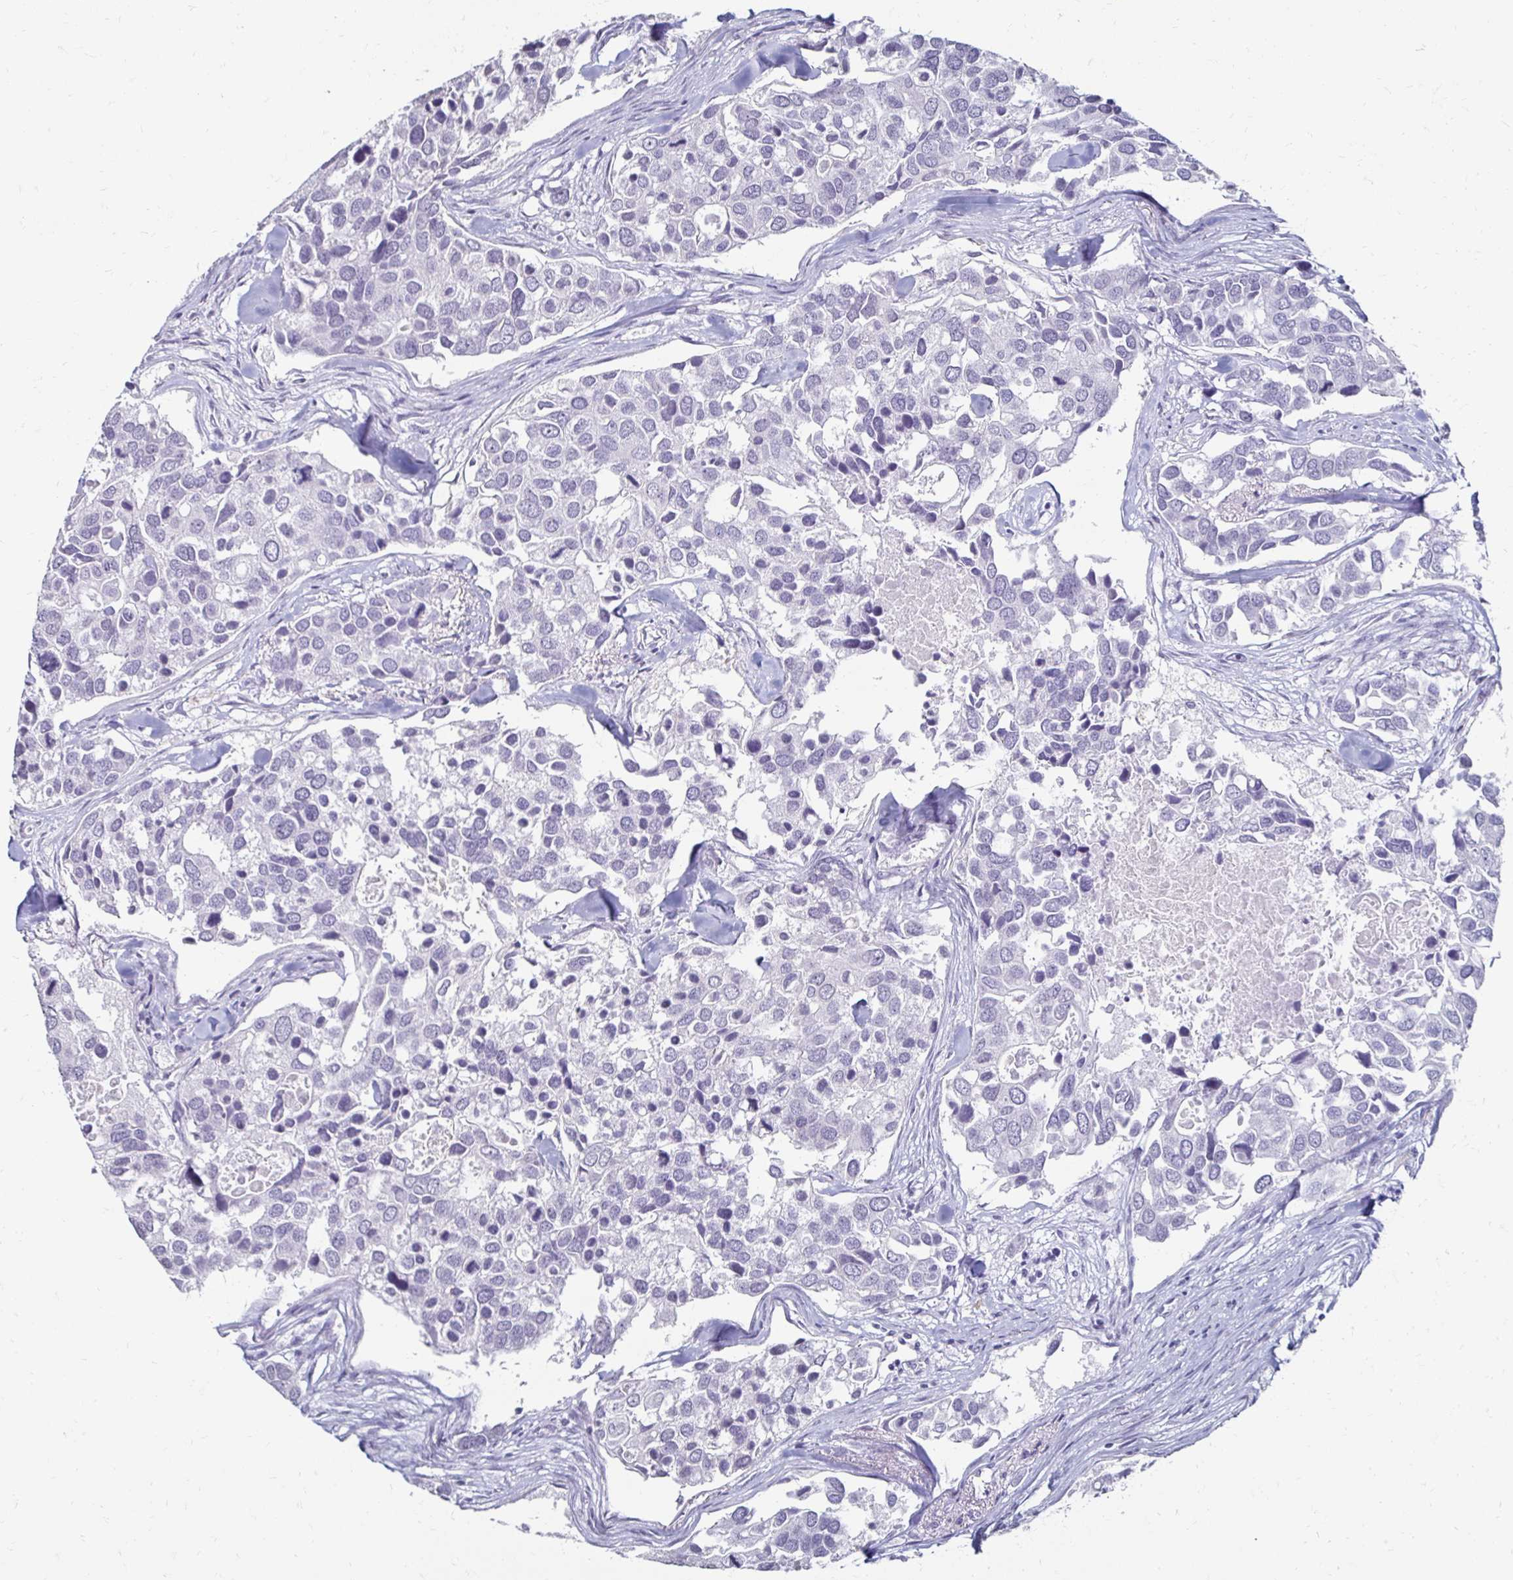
{"staining": {"intensity": "negative", "quantity": "none", "location": "none"}, "tissue": "breast cancer", "cell_type": "Tumor cells", "image_type": "cancer", "snomed": [{"axis": "morphology", "description": "Duct carcinoma"}, {"axis": "topography", "description": "Breast"}], "caption": "The immunohistochemistry (IHC) photomicrograph has no significant expression in tumor cells of breast cancer tissue.", "gene": "TOMM34", "patient": {"sex": "female", "age": 83}}